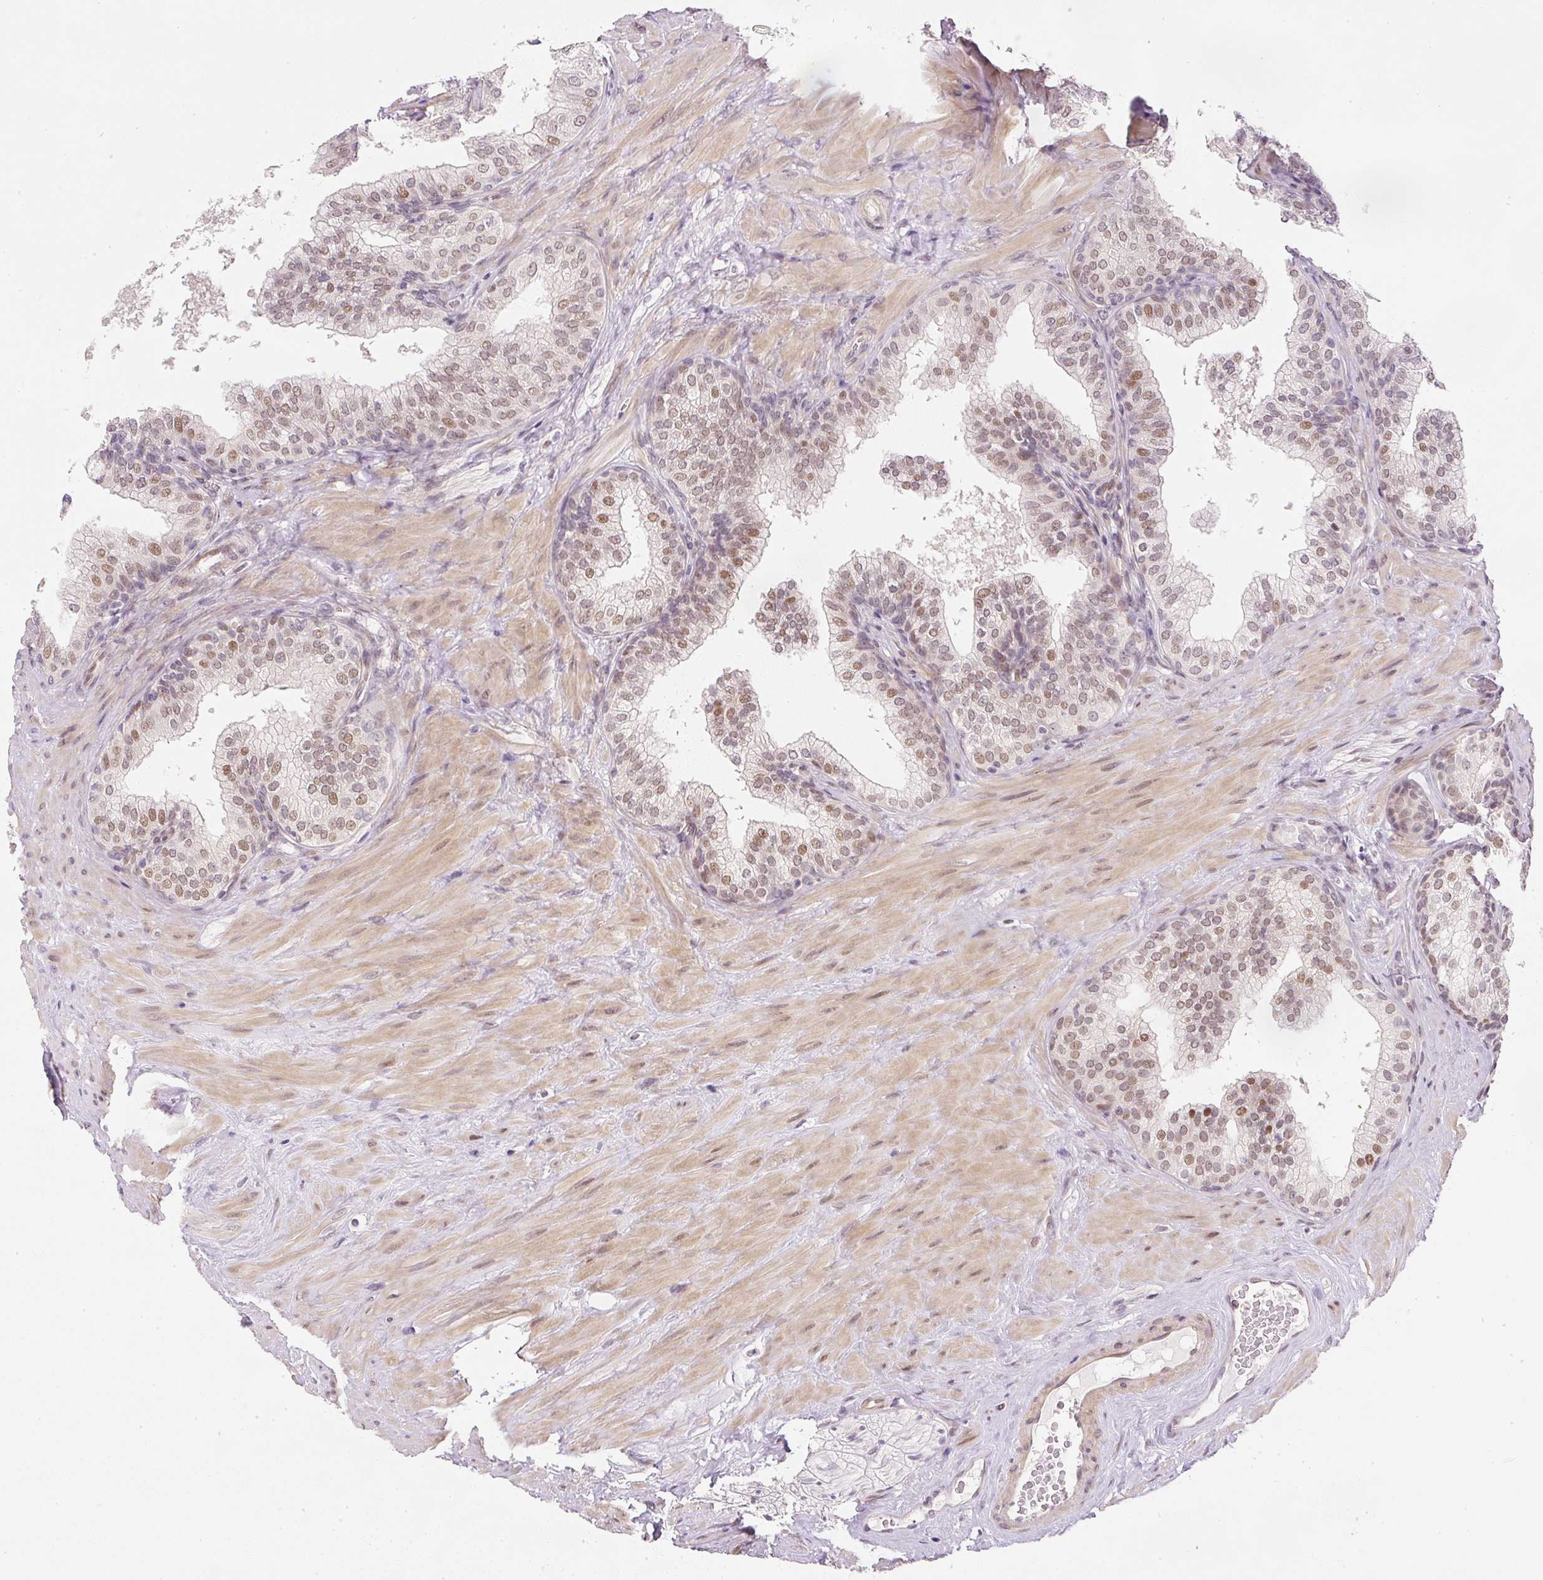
{"staining": {"intensity": "moderate", "quantity": ">75%", "location": "nuclear"}, "tissue": "prostate", "cell_type": "Glandular cells", "image_type": "normal", "snomed": [{"axis": "morphology", "description": "Normal tissue, NOS"}, {"axis": "topography", "description": "Prostate"}], "caption": "Human prostate stained with a brown dye demonstrates moderate nuclear positive expression in about >75% of glandular cells.", "gene": "DPPA4", "patient": {"sex": "male", "age": 60}}